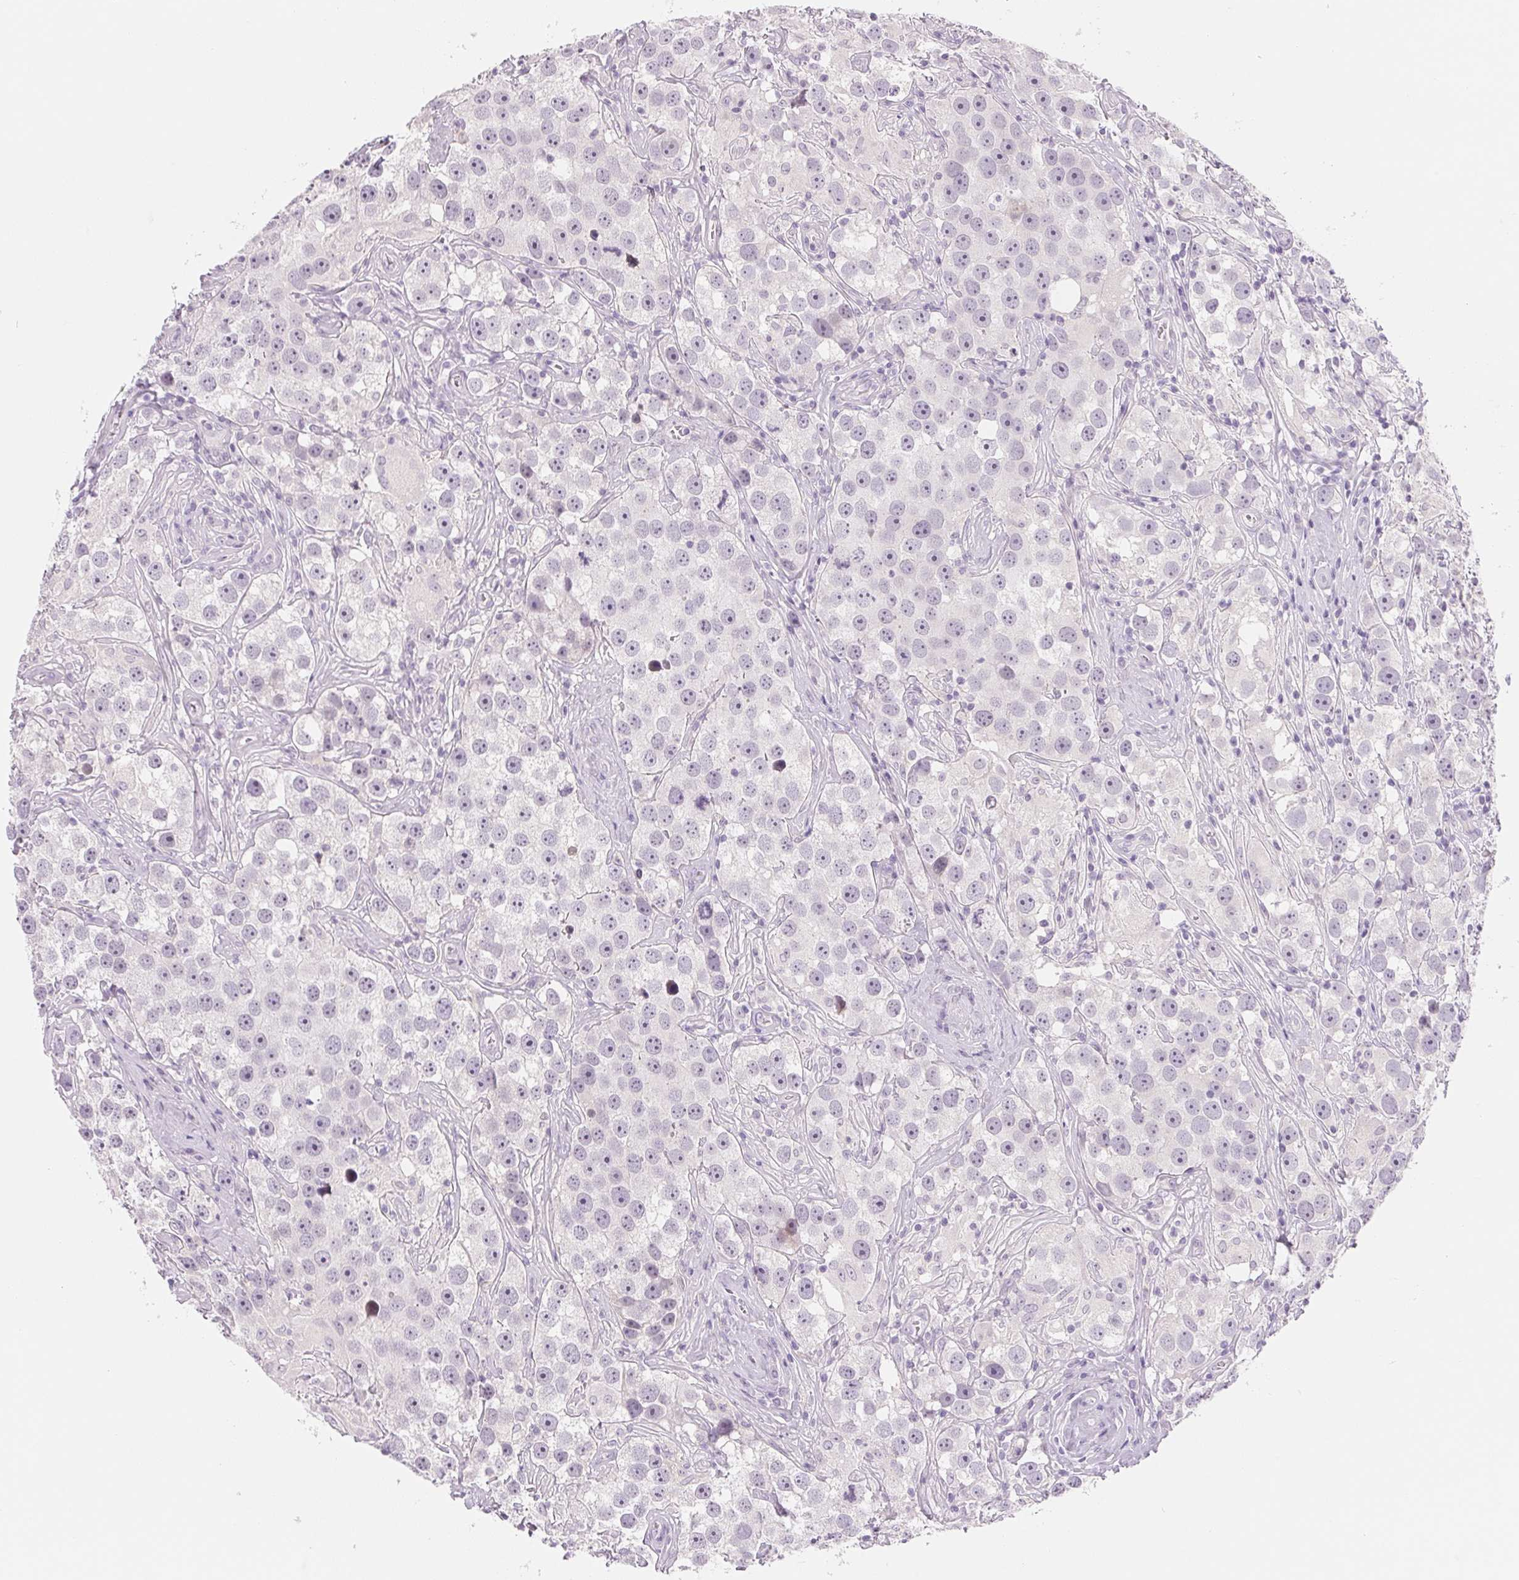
{"staining": {"intensity": "negative", "quantity": "none", "location": "none"}, "tissue": "testis cancer", "cell_type": "Tumor cells", "image_type": "cancer", "snomed": [{"axis": "morphology", "description": "Seminoma, NOS"}, {"axis": "topography", "description": "Testis"}], "caption": "This photomicrograph is of testis cancer (seminoma) stained with immunohistochemistry (IHC) to label a protein in brown with the nuclei are counter-stained blue. There is no positivity in tumor cells.", "gene": "CCDC168", "patient": {"sex": "male", "age": 49}}